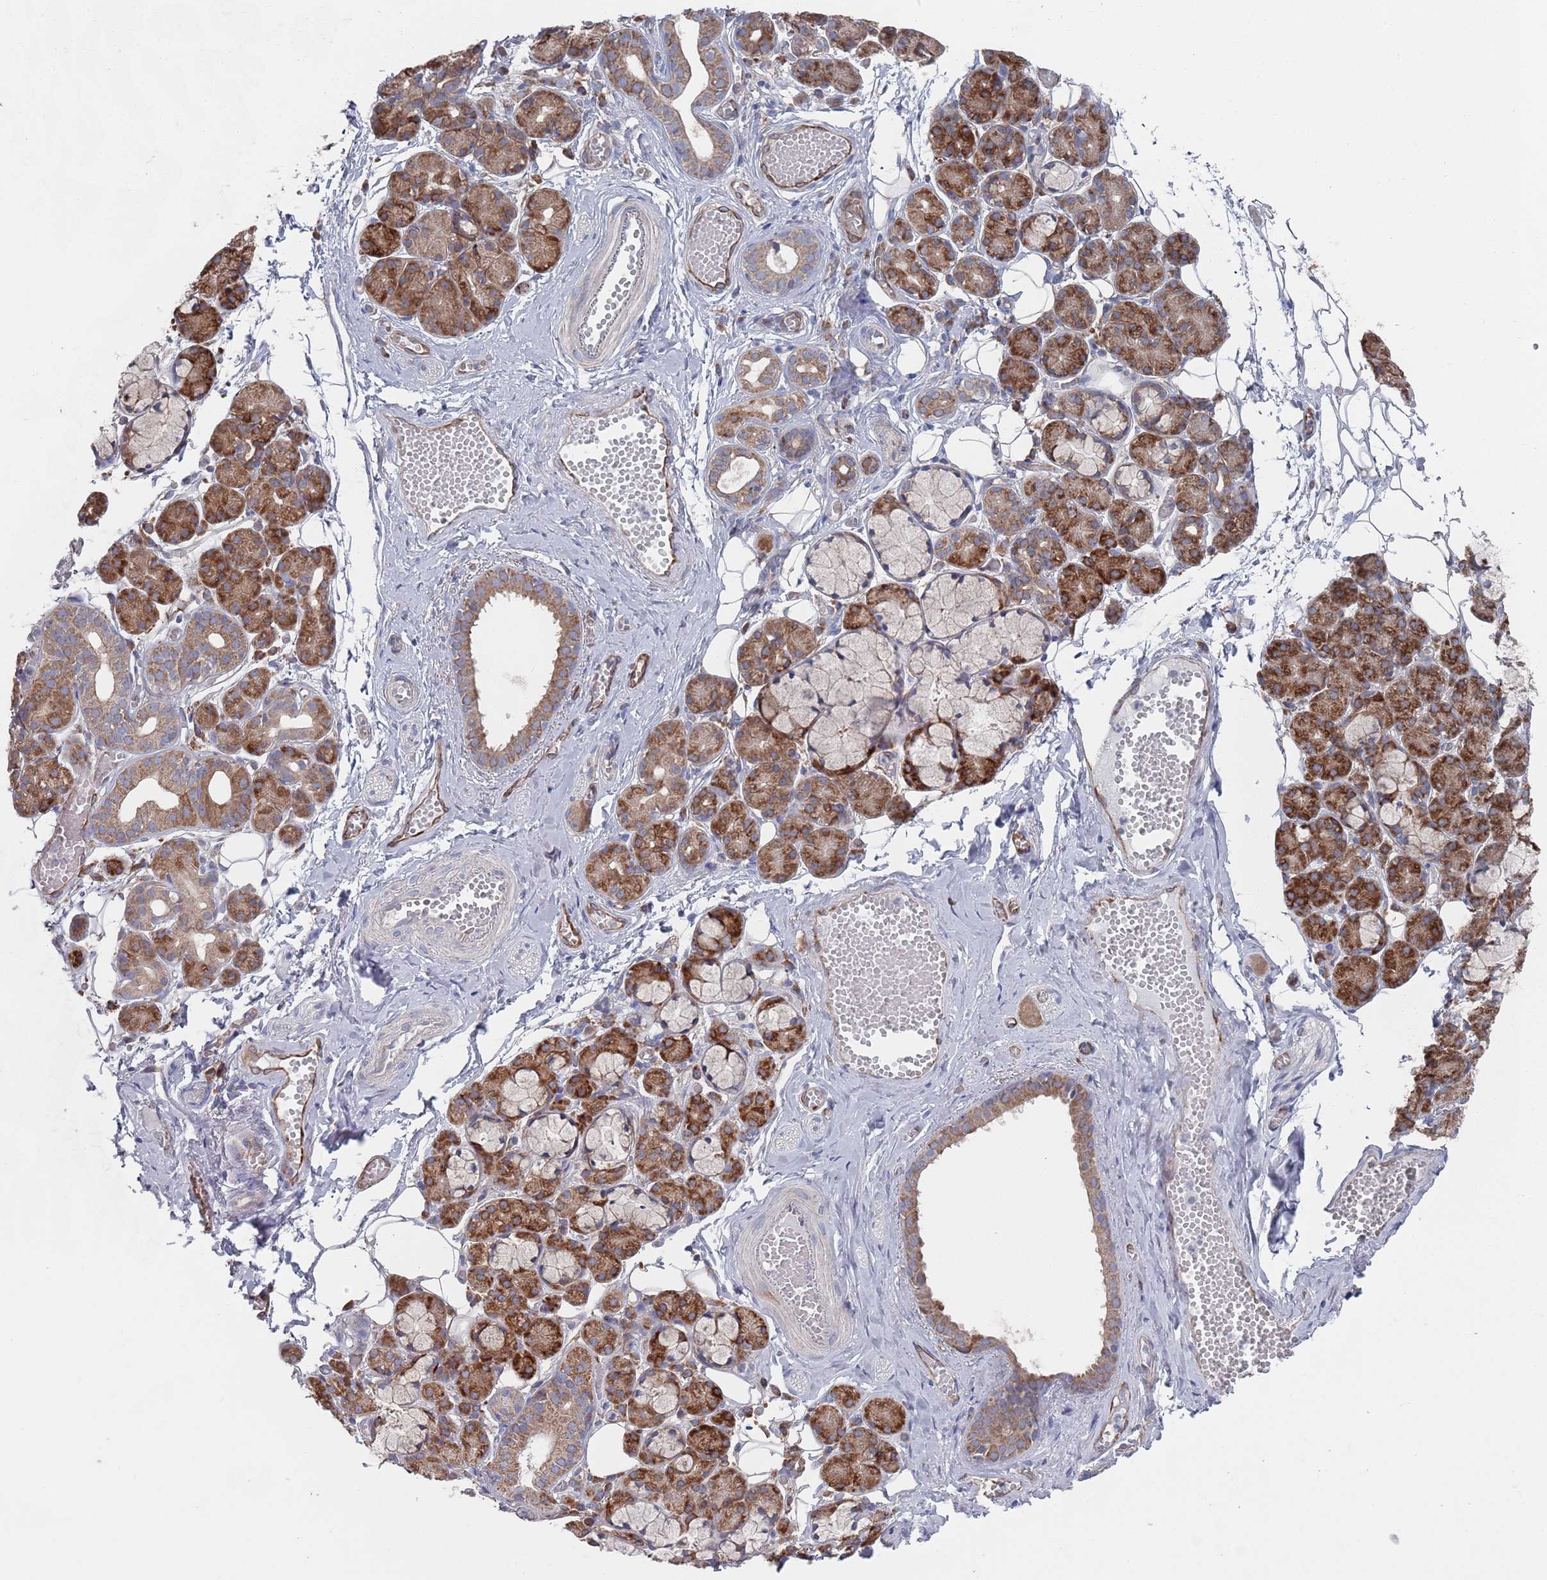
{"staining": {"intensity": "strong", "quantity": ">75%", "location": "cytoplasmic/membranous"}, "tissue": "salivary gland", "cell_type": "Glandular cells", "image_type": "normal", "snomed": [{"axis": "morphology", "description": "Normal tissue, NOS"}, {"axis": "topography", "description": "Salivary gland"}], "caption": "IHC photomicrograph of unremarkable salivary gland stained for a protein (brown), which demonstrates high levels of strong cytoplasmic/membranous staining in about >75% of glandular cells.", "gene": "CCDC106", "patient": {"sex": "male", "age": 63}}